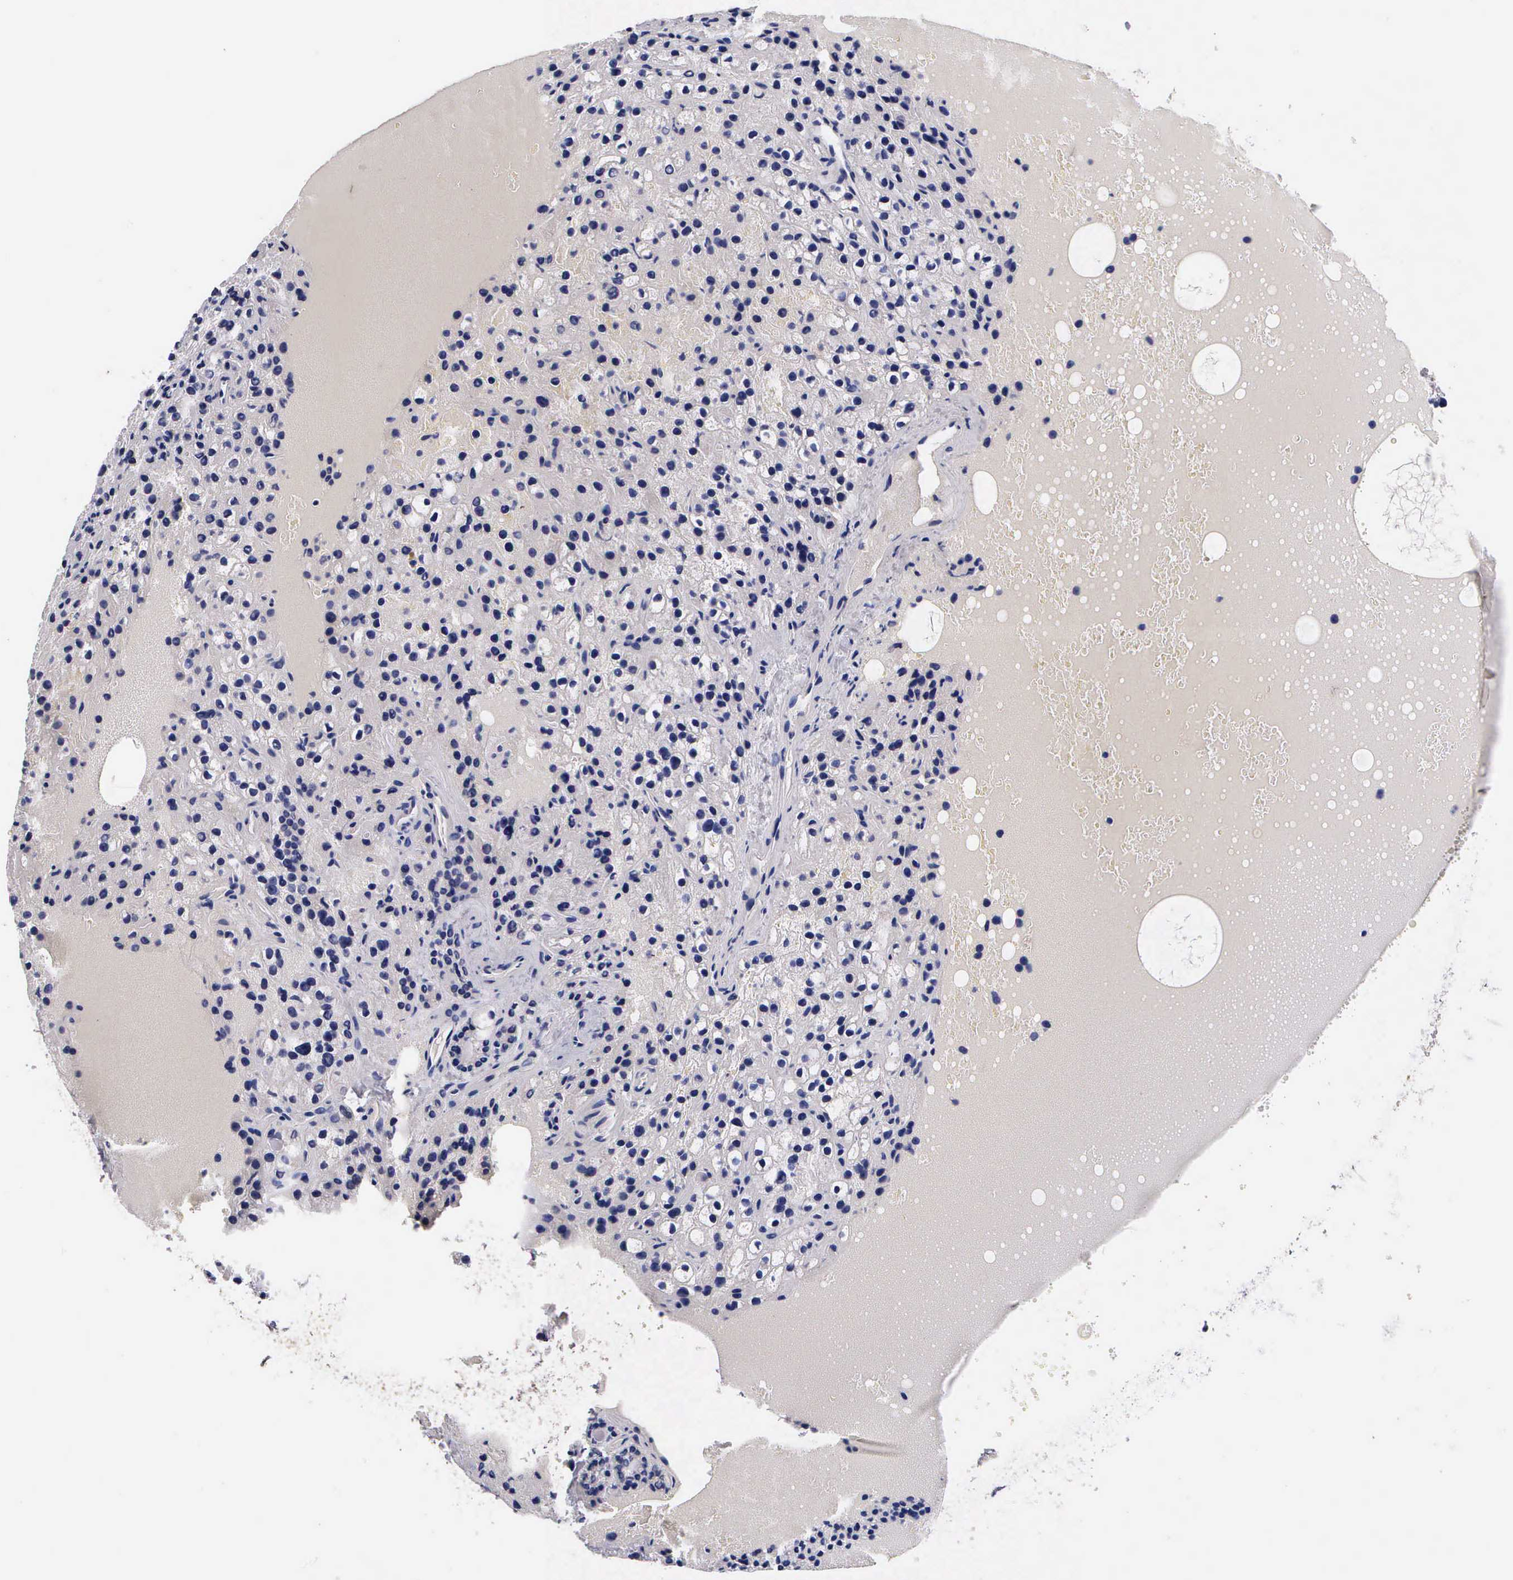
{"staining": {"intensity": "negative", "quantity": "none", "location": "none"}, "tissue": "parathyroid gland", "cell_type": "Glandular cells", "image_type": "normal", "snomed": [{"axis": "morphology", "description": "Normal tissue, NOS"}, {"axis": "topography", "description": "Parathyroid gland"}], "caption": "A high-resolution image shows immunohistochemistry (IHC) staining of normal parathyroid gland, which demonstrates no significant positivity in glandular cells.", "gene": "RENBP", "patient": {"sex": "female", "age": 71}}